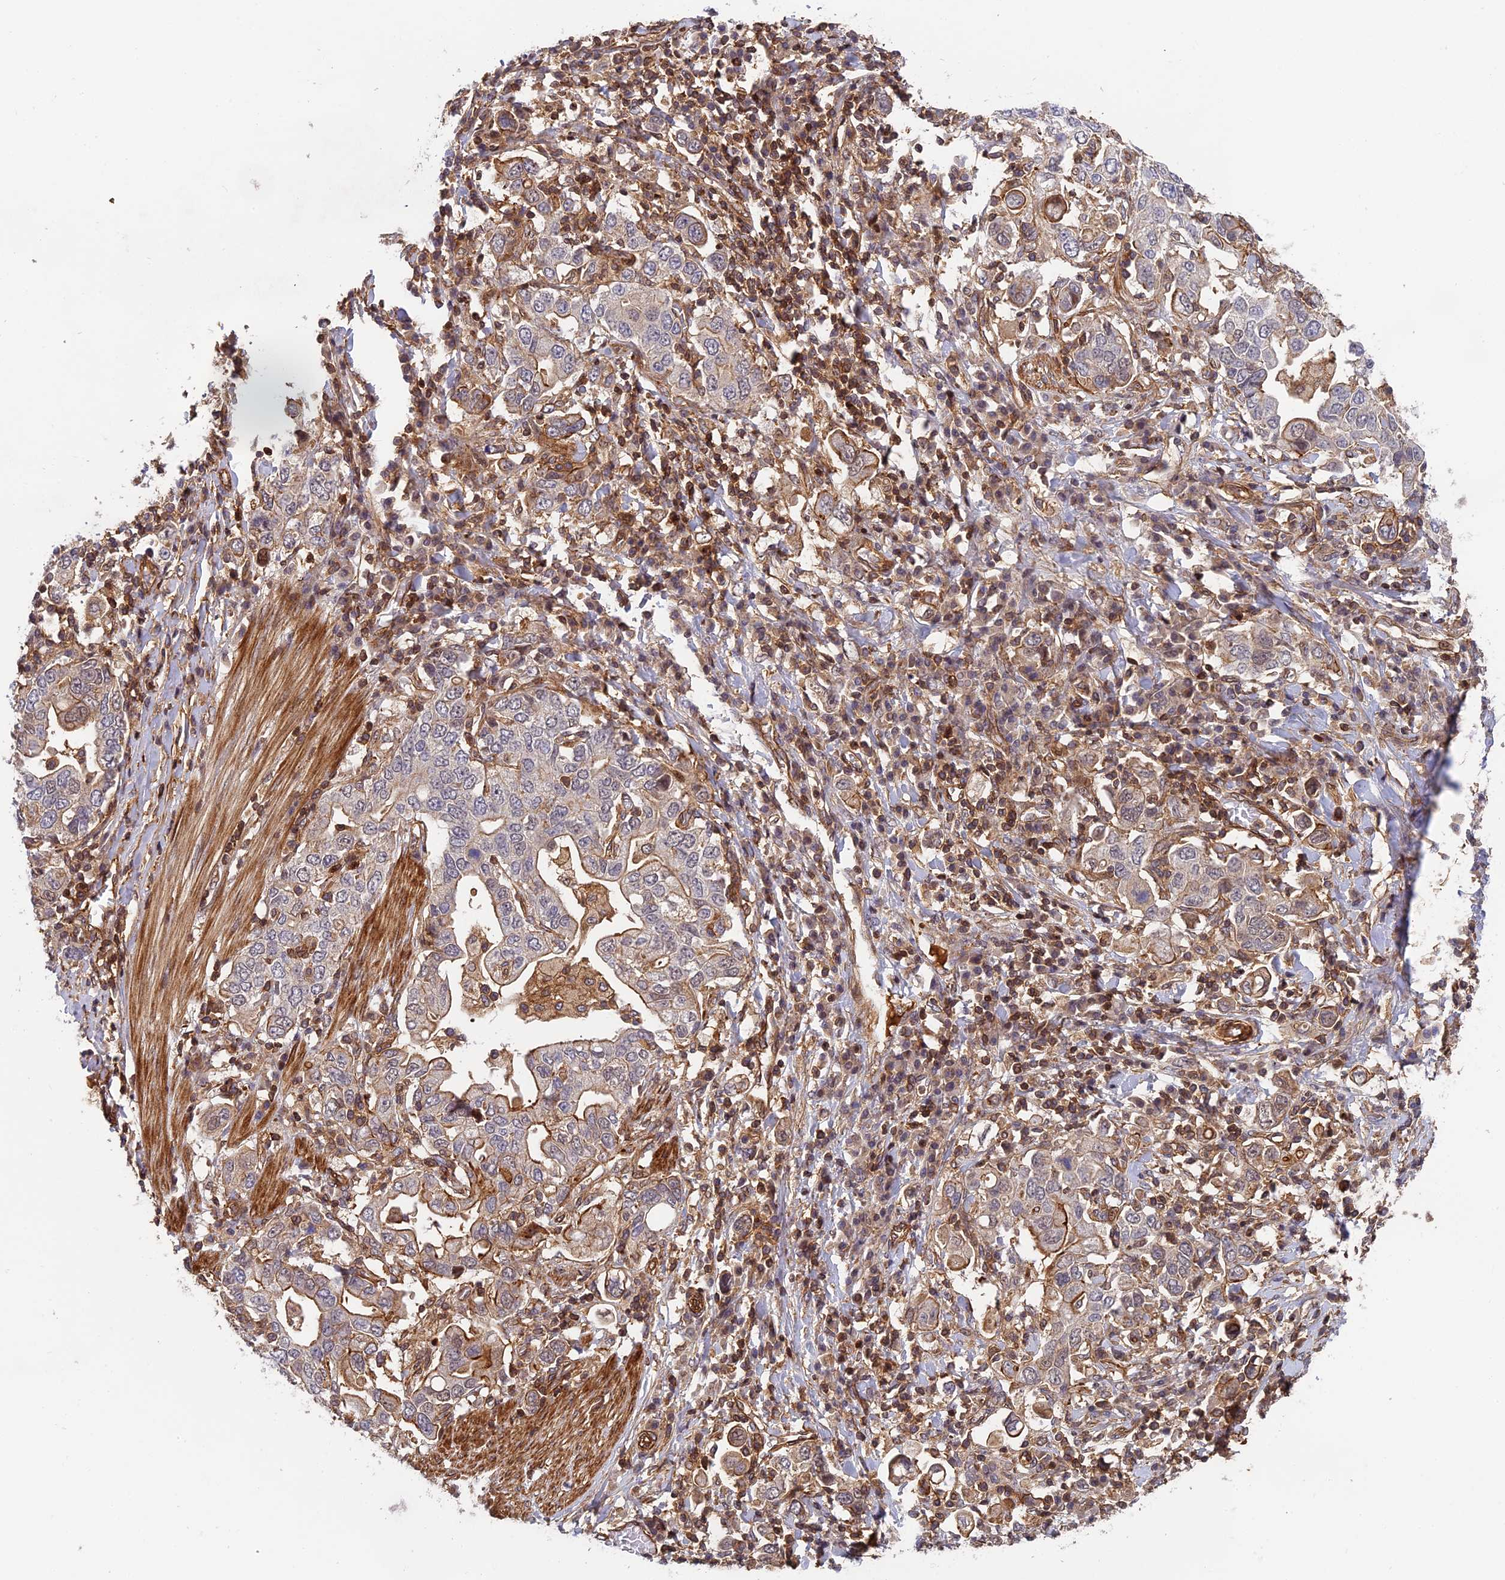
{"staining": {"intensity": "moderate", "quantity": "25%-75%", "location": "cytoplasmic/membranous"}, "tissue": "stomach cancer", "cell_type": "Tumor cells", "image_type": "cancer", "snomed": [{"axis": "morphology", "description": "Adenocarcinoma, NOS"}, {"axis": "topography", "description": "Stomach, upper"}], "caption": "This is an image of immunohistochemistry (IHC) staining of adenocarcinoma (stomach), which shows moderate positivity in the cytoplasmic/membranous of tumor cells.", "gene": "OSBPL1A", "patient": {"sex": "male", "age": 62}}